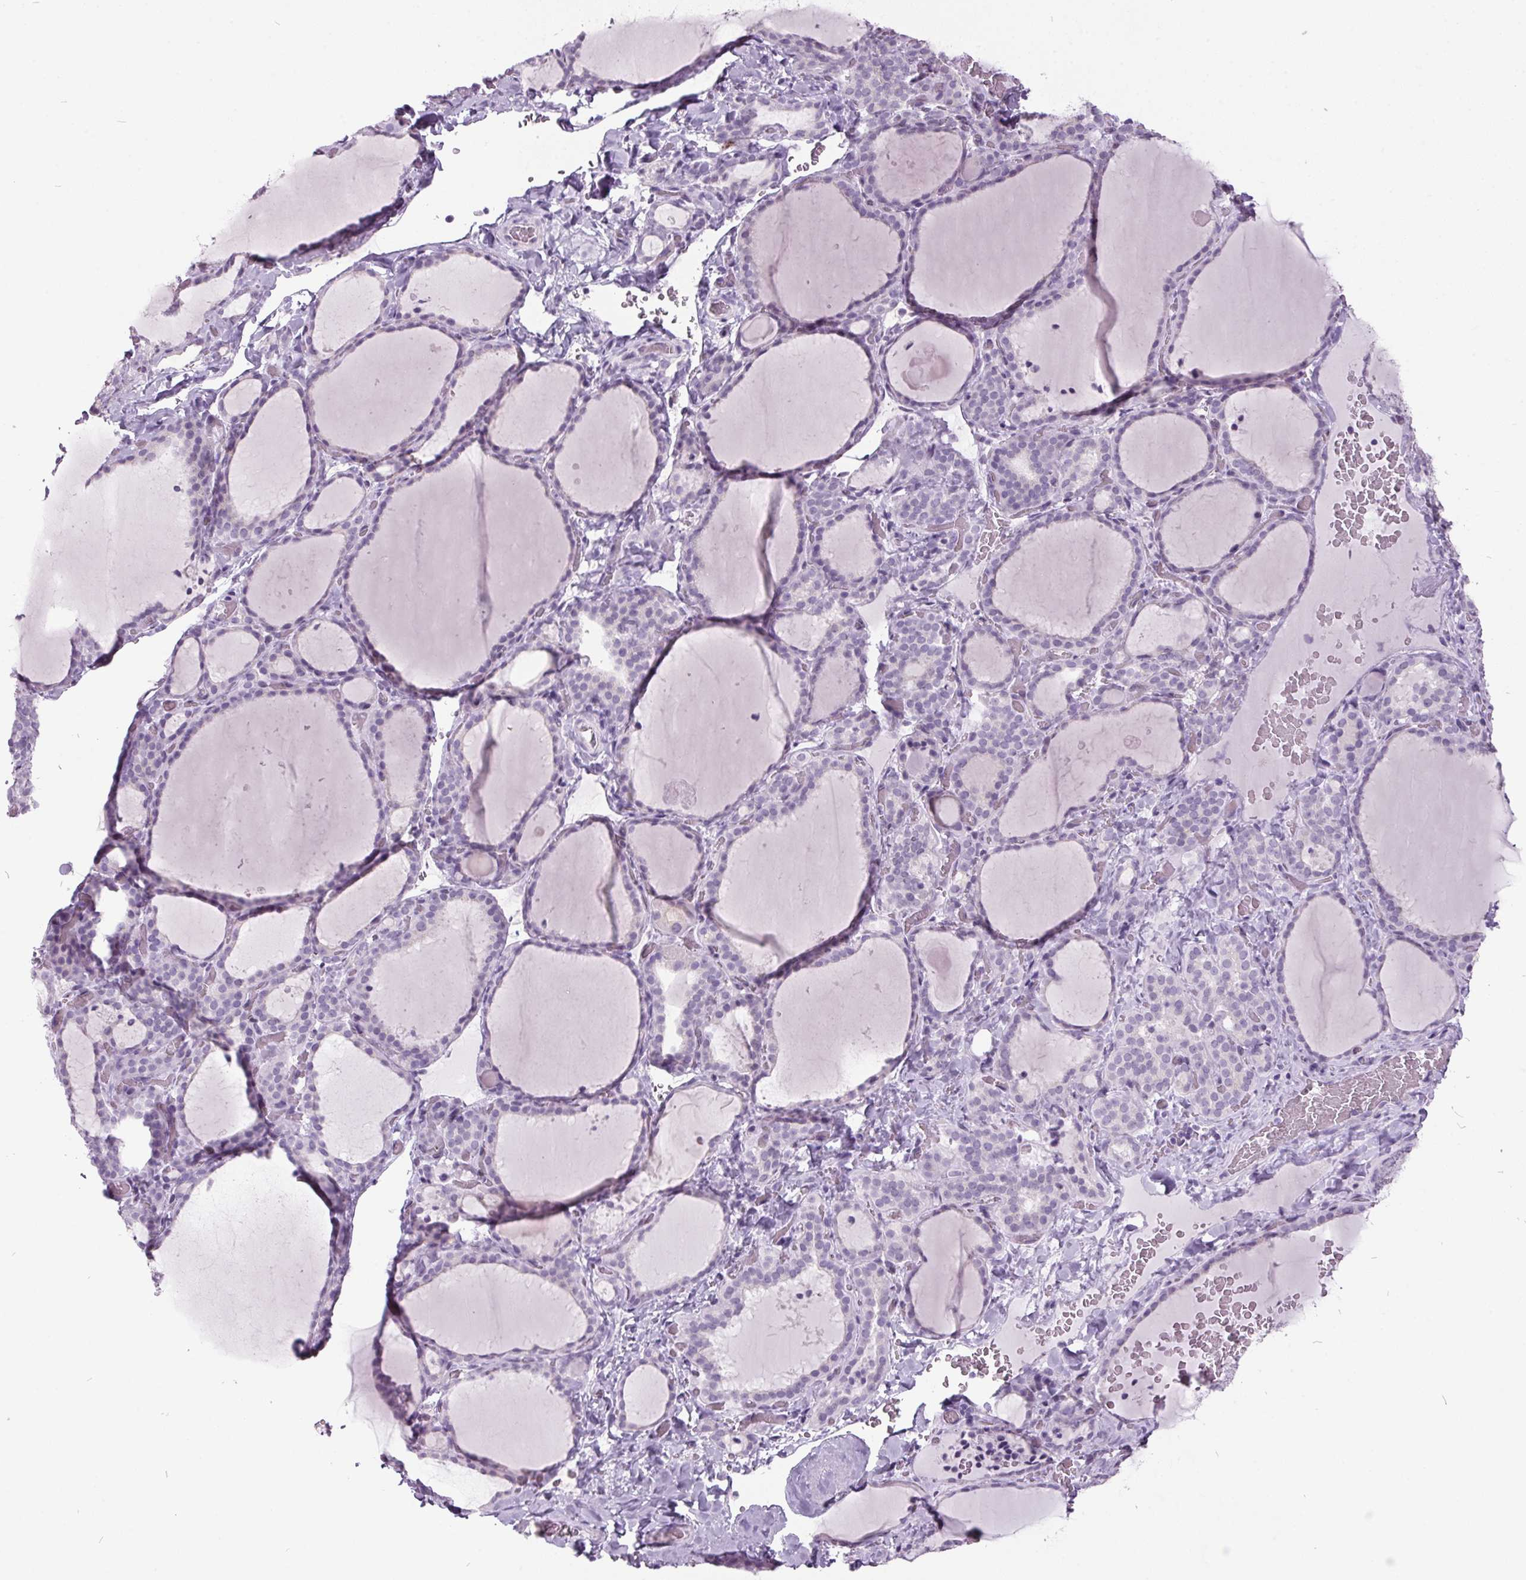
{"staining": {"intensity": "negative", "quantity": "none", "location": "none"}, "tissue": "thyroid gland", "cell_type": "Glandular cells", "image_type": "normal", "snomed": [{"axis": "morphology", "description": "Normal tissue, NOS"}, {"axis": "topography", "description": "Thyroid gland"}], "caption": "This is a histopathology image of immunohistochemistry (IHC) staining of unremarkable thyroid gland, which shows no expression in glandular cells. (Stains: DAB (3,3'-diaminobenzidine) IHC with hematoxylin counter stain, Microscopy: brightfield microscopy at high magnification).", "gene": "ODAD2", "patient": {"sex": "female", "age": 22}}